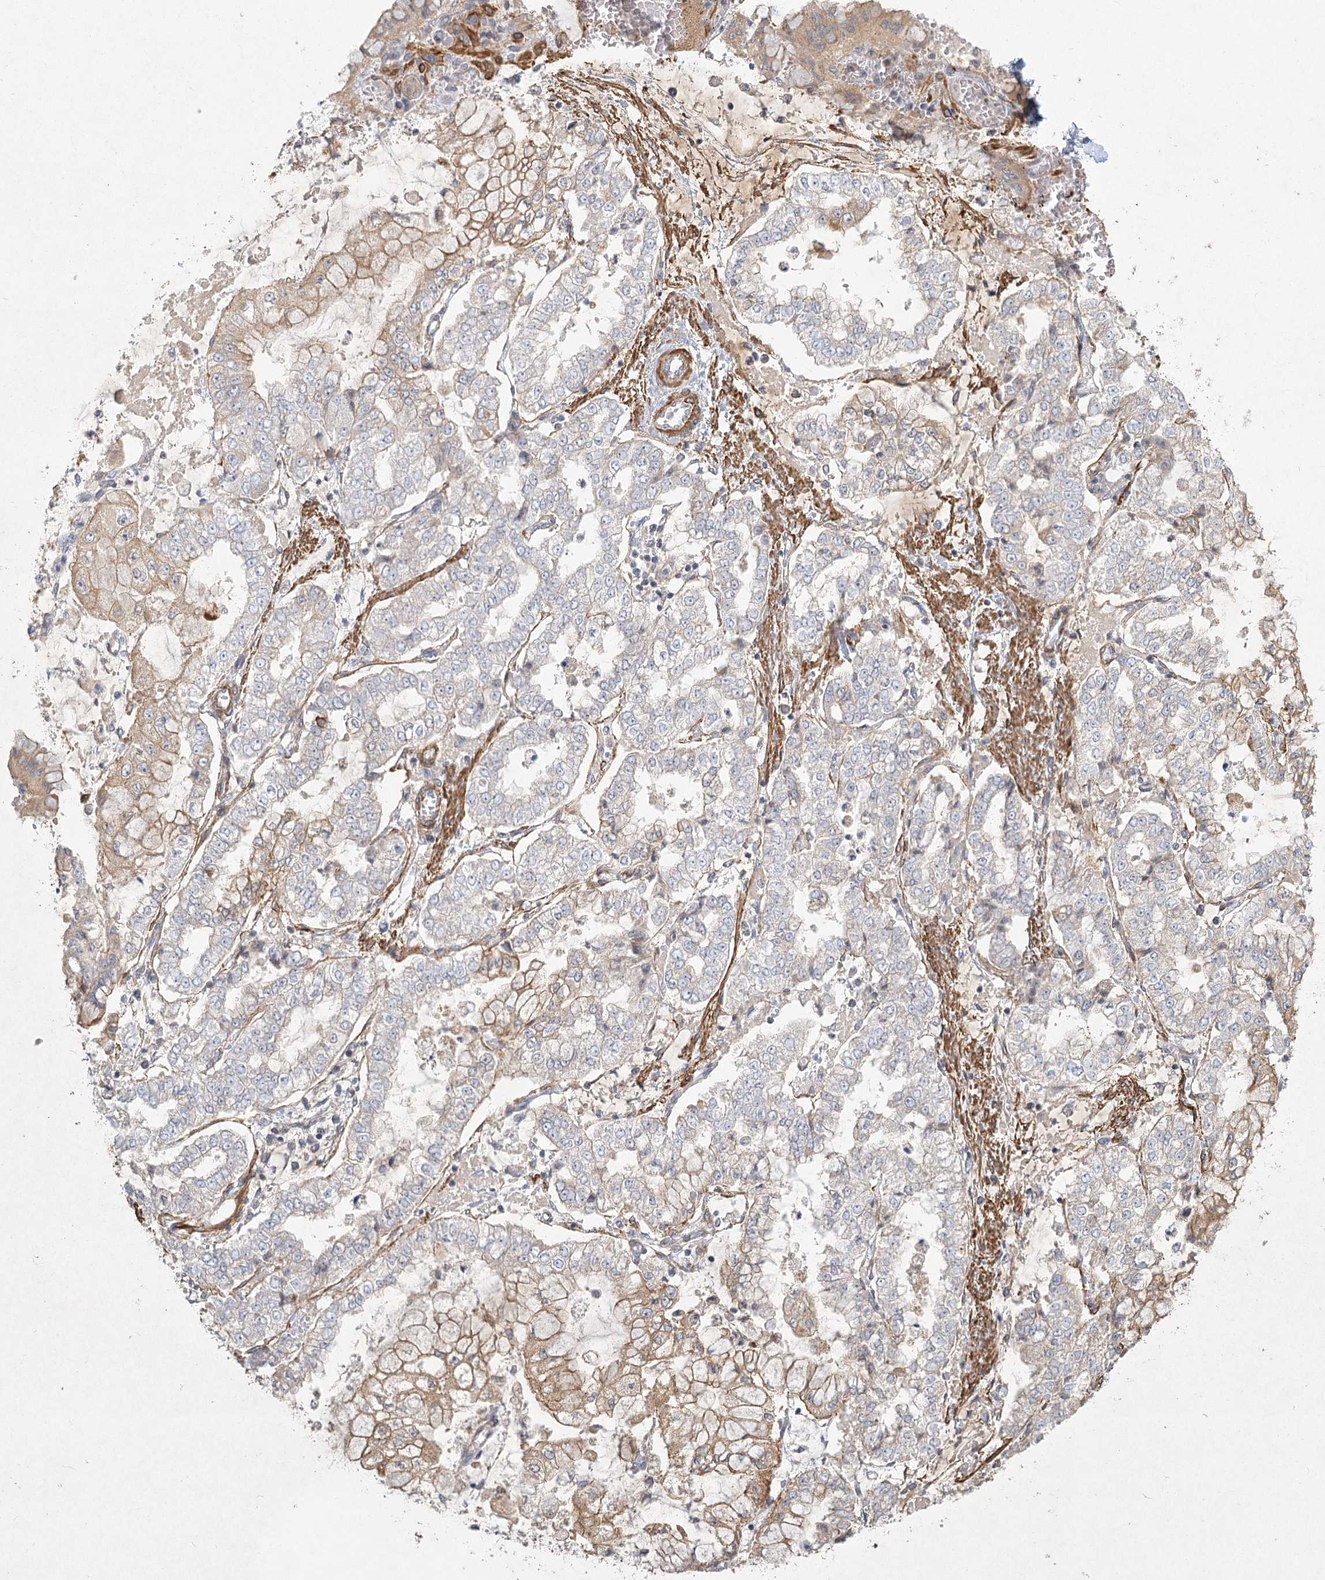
{"staining": {"intensity": "weak", "quantity": "<25%", "location": "cytoplasmic/membranous"}, "tissue": "stomach cancer", "cell_type": "Tumor cells", "image_type": "cancer", "snomed": [{"axis": "morphology", "description": "Adenocarcinoma, NOS"}, {"axis": "topography", "description": "Stomach"}], "caption": "Stomach adenocarcinoma was stained to show a protein in brown. There is no significant expression in tumor cells.", "gene": "INPP4B", "patient": {"sex": "male", "age": 76}}